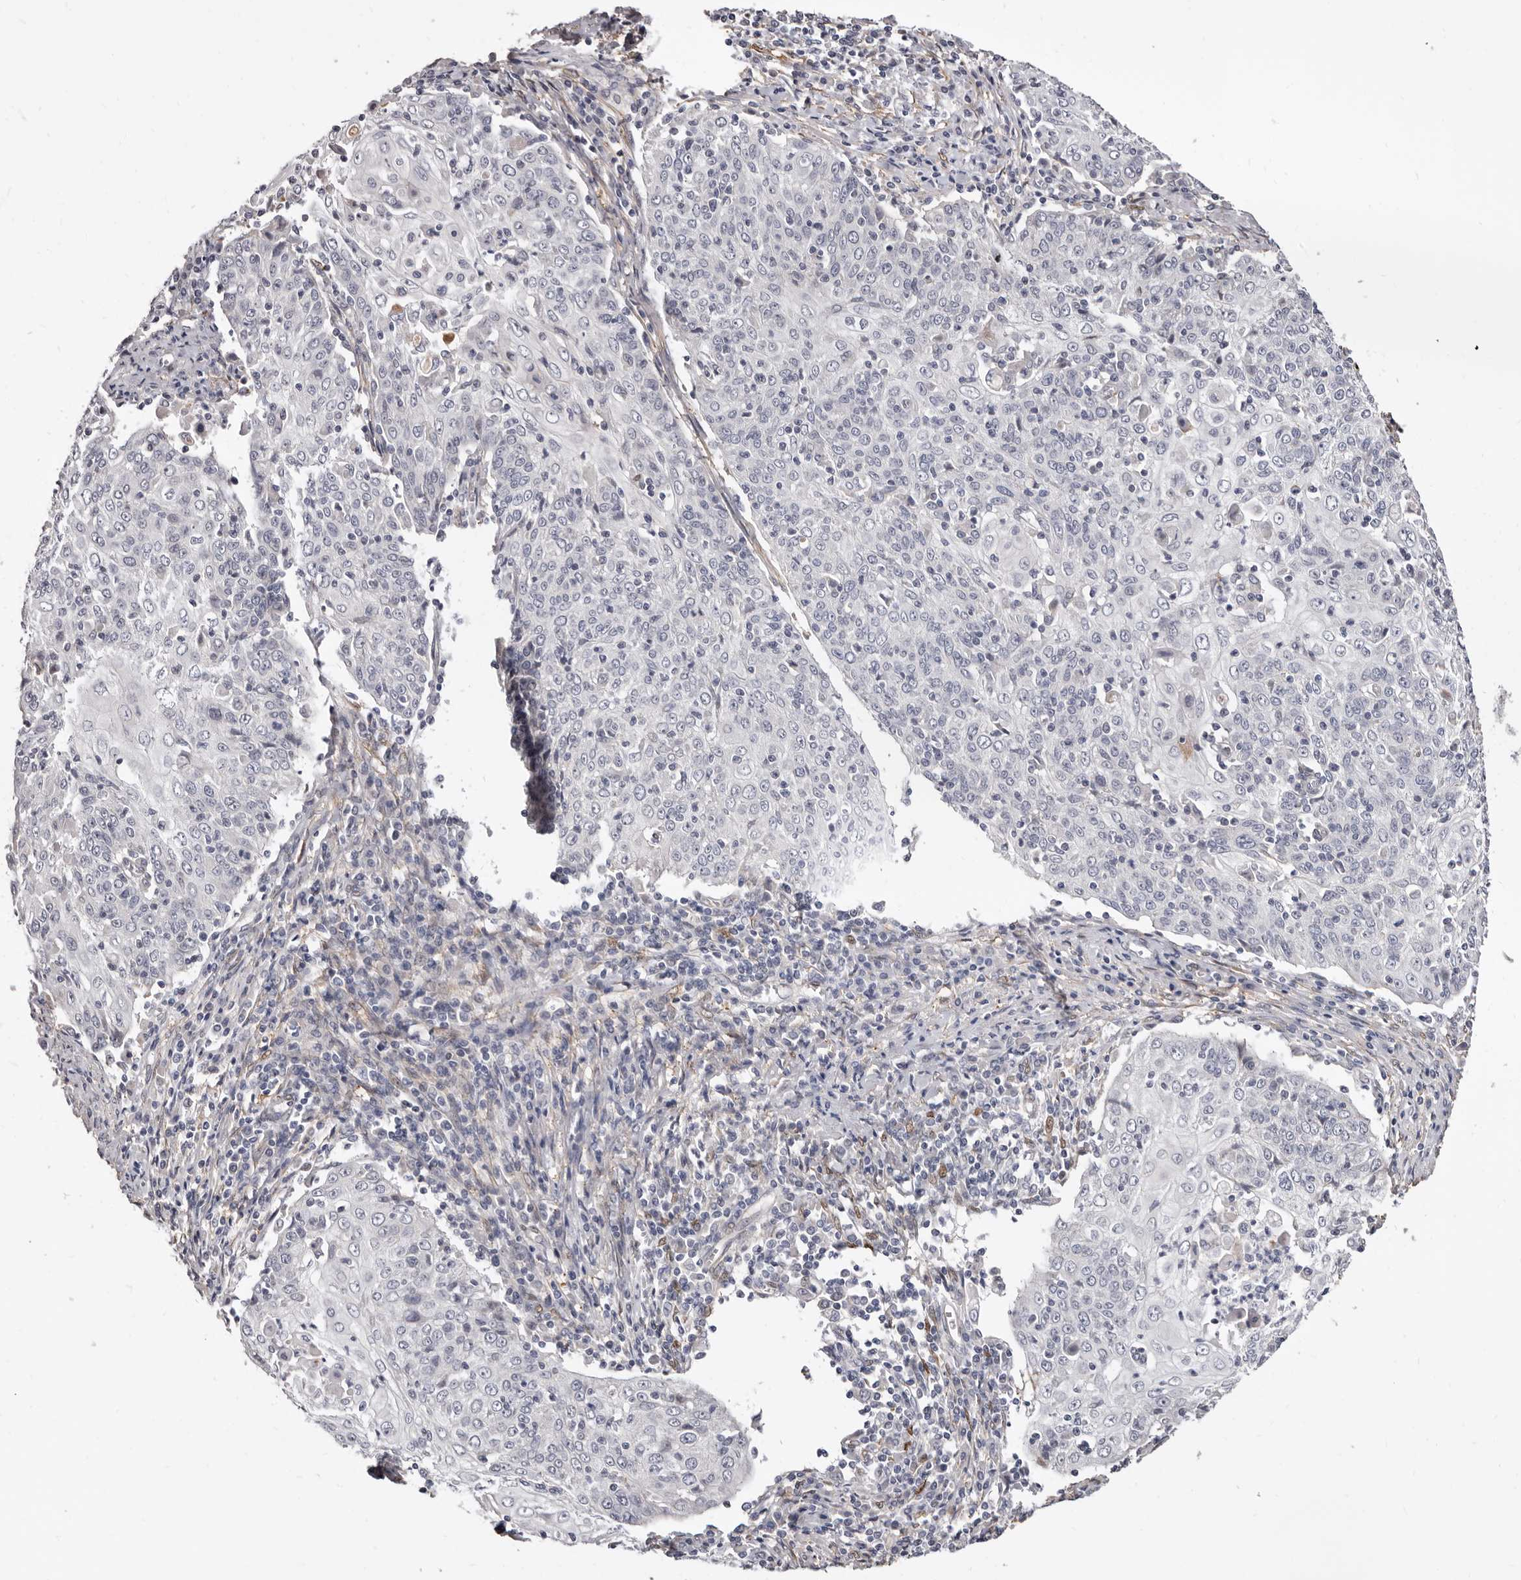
{"staining": {"intensity": "negative", "quantity": "none", "location": "none"}, "tissue": "cervical cancer", "cell_type": "Tumor cells", "image_type": "cancer", "snomed": [{"axis": "morphology", "description": "Squamous cell carcinoma, NOS"}, {"axis": "topography", "description": "Cervix"}], "caption": "An immunohistochemistry (IHC) image of squamous cell carcinoma (cervical) is shown. There is no staining in tumor cells of squamous cell carcinoma (cervical).", "gene": "KHDRBS2", "patient": {"sex": "female", "age": 48}}